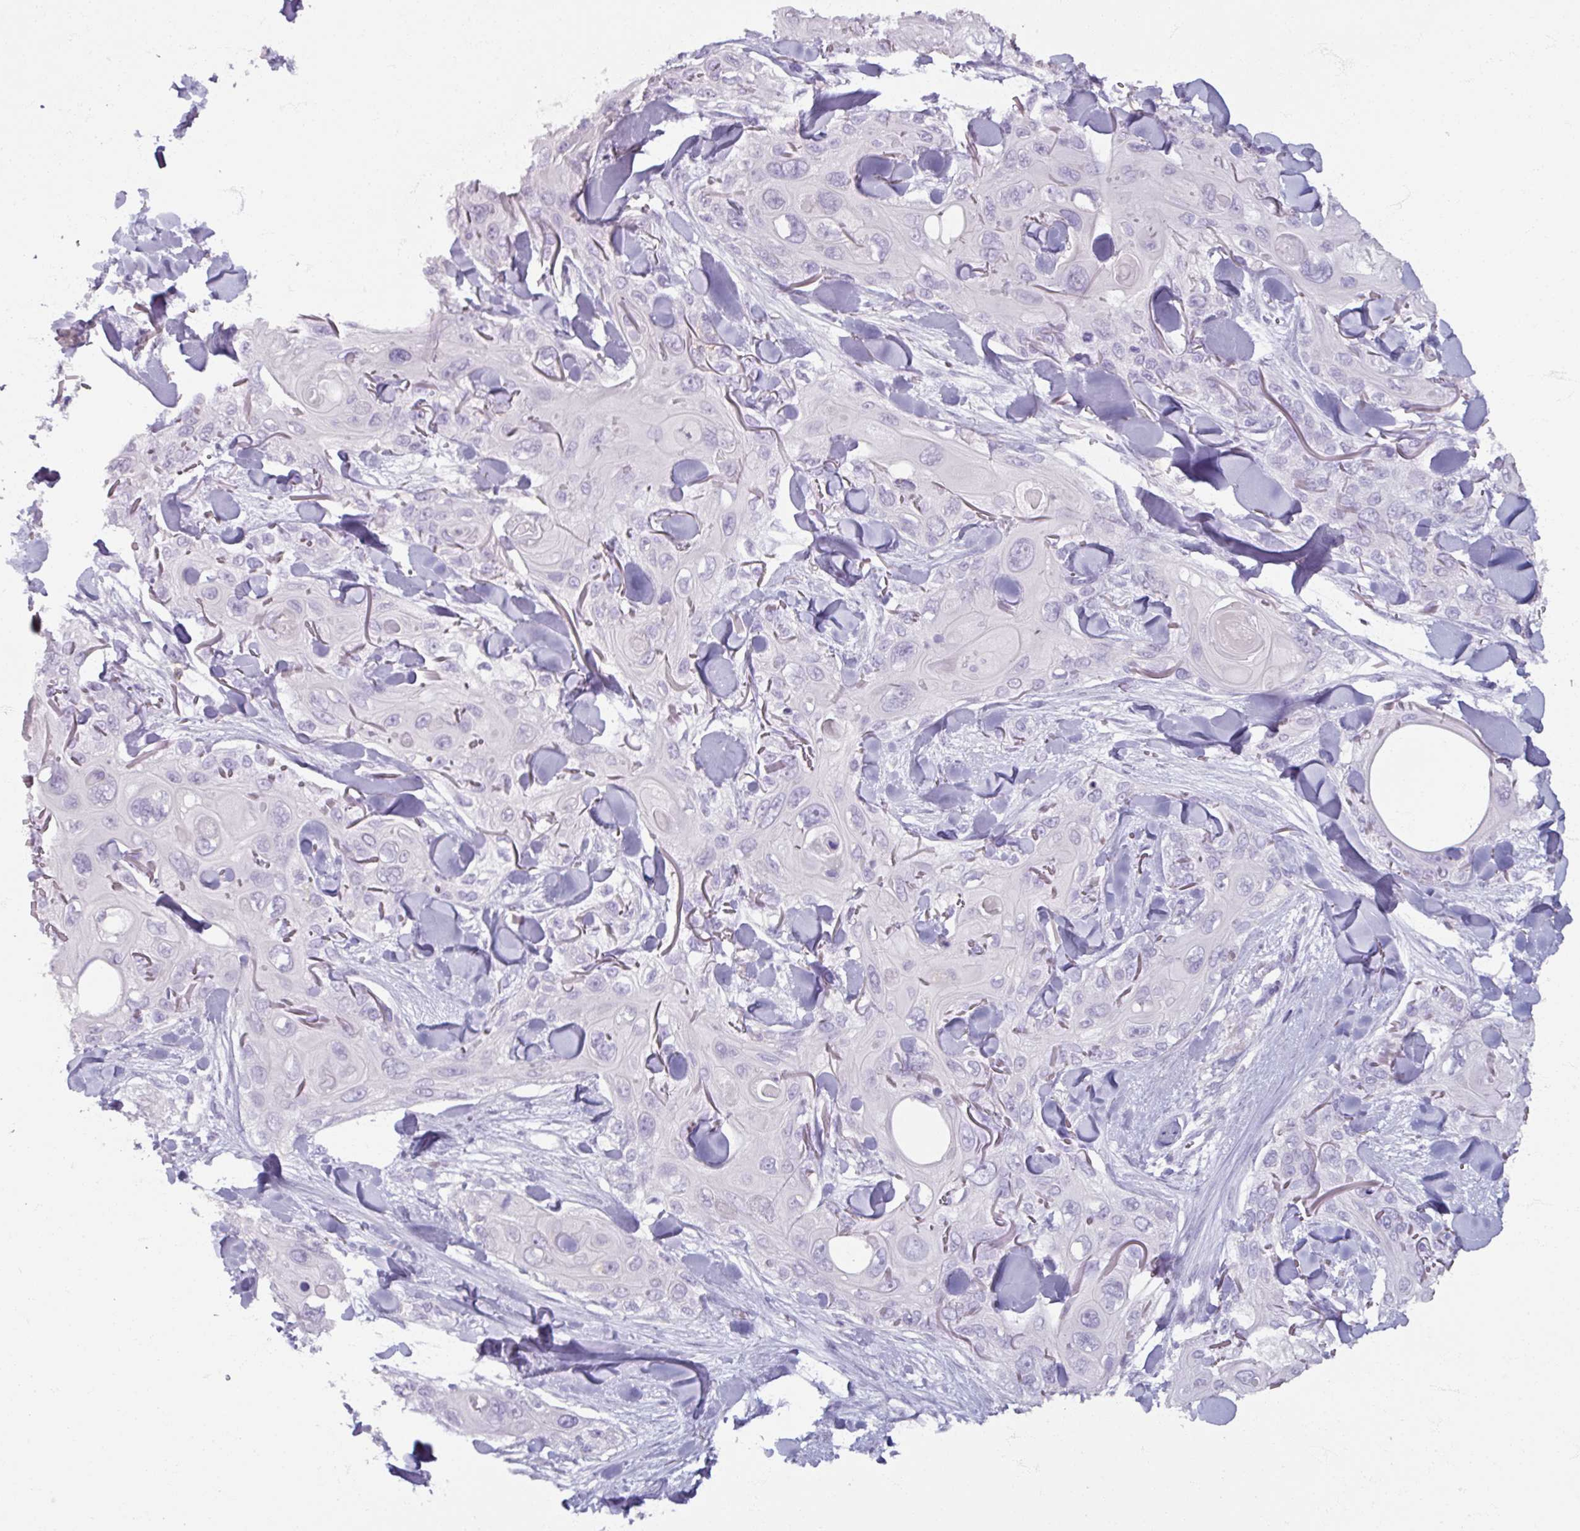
{"staining": {"intensity": "negative", "quantity": "none", "location": "none"}, "tissue": "skin cancer", "cell_type": "Tumor cells", "image_type": "cancer", "snomed": [{"axis": "morphology", "description": "Normal tissue, NOS"}, {"axis": "morphology", "description": "Squamous cell carcinoma, NOS"}, {"axis": "topography", "description": "Skin"}], "caption": "Tumor cells are negative for brown protein staining in skin squamous cell carcinoma.", "gene": "PTPRC", "patient": {"sex": "male", "age": 72}}